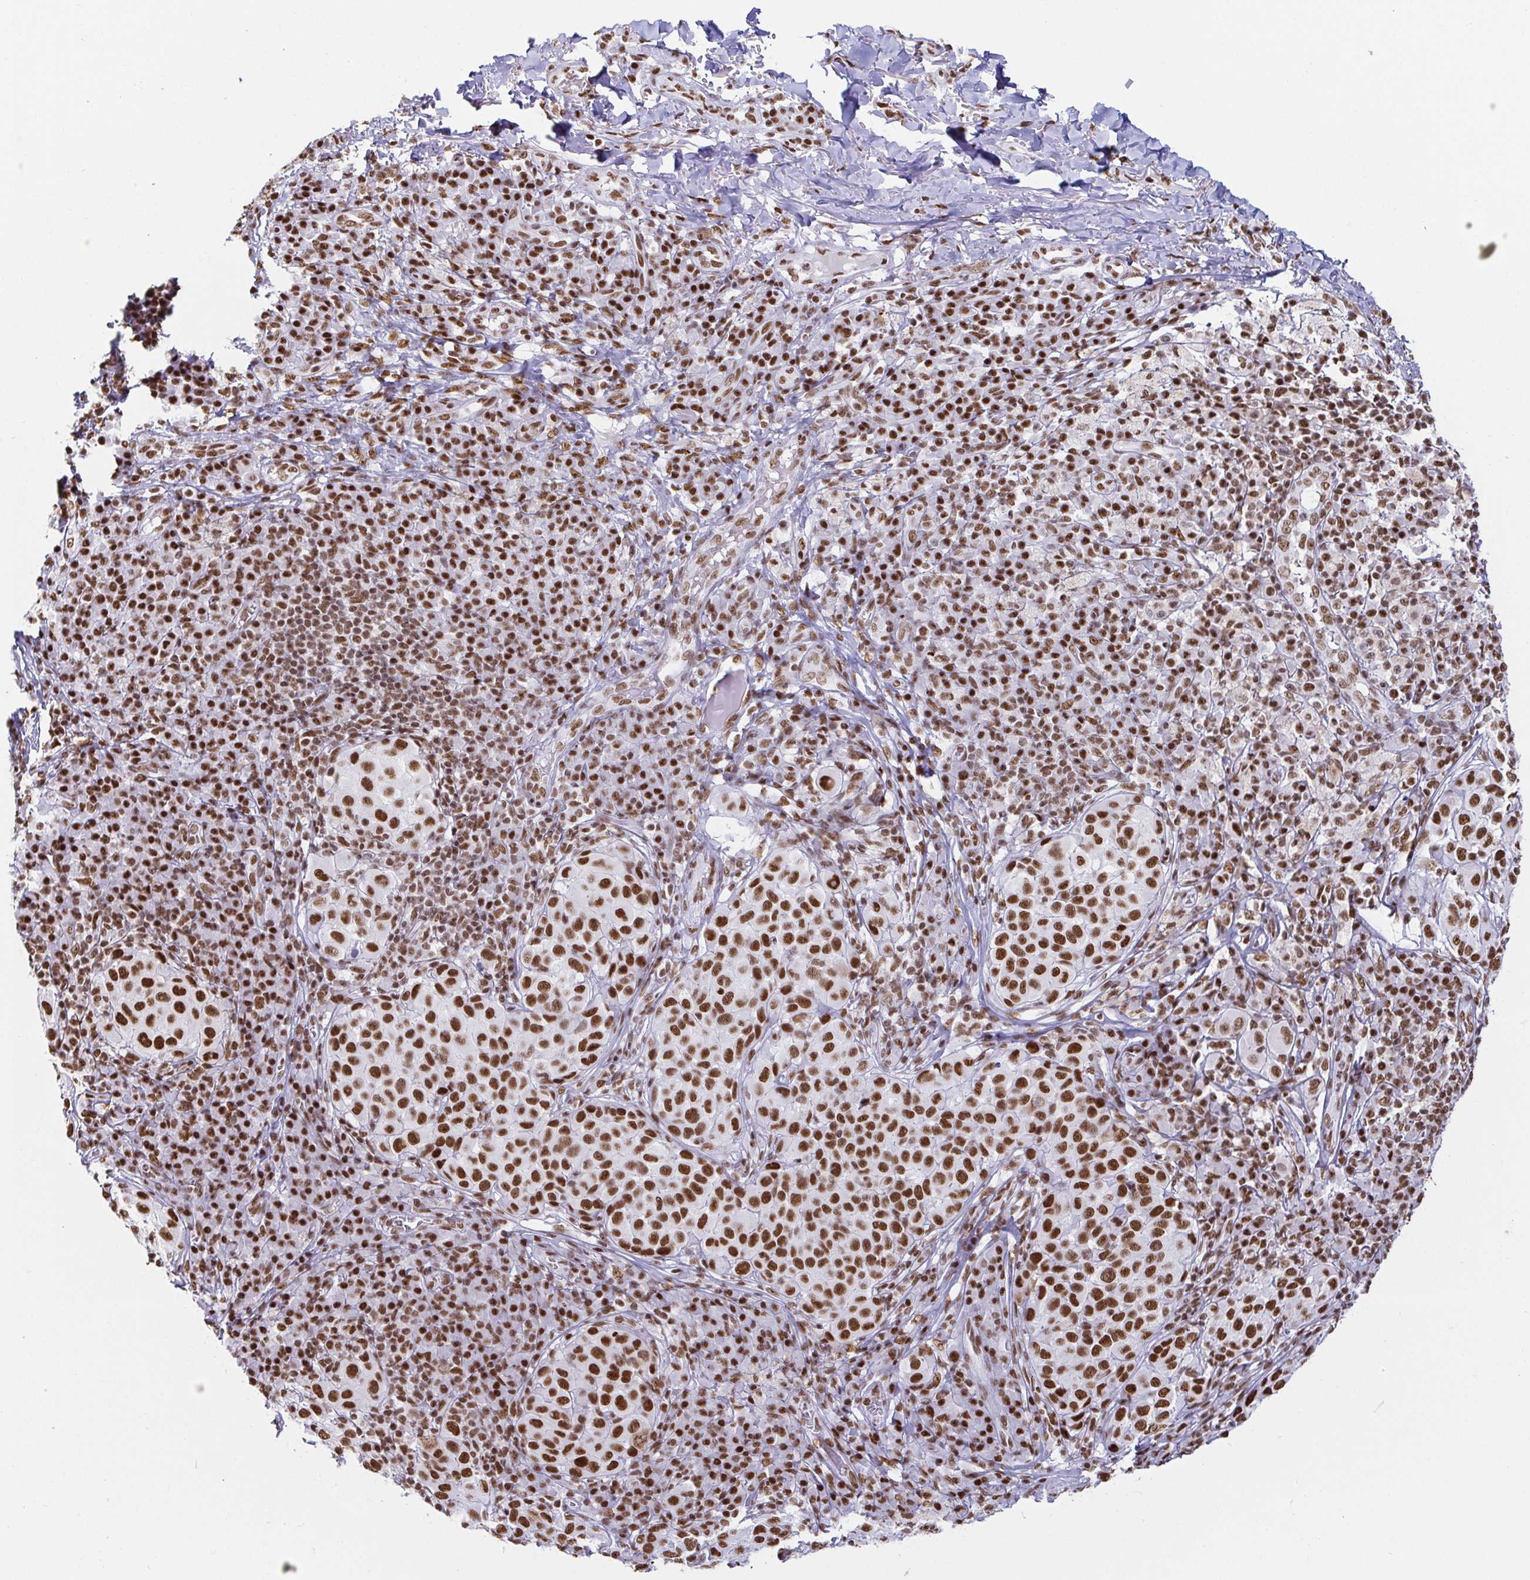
{"staining": {"intensity": "strong", "quantity": ">75%", "location": "nuclear"}, "tissue": "melanoma", "cell_type": "Tumor cells", "image_type": "cancer", "snomed": [{"axis": "morphology", "description": "Malignant melanoma, NOS"}, {"axis": "topography", "description": "Skin"}], "caption": "Protein staining displays strong nuclear positivity in approximately >75% of tumor cells in melanoma. The protein is stained brown, and the nuclei are stained in blue (DAB IHC with brightfield microscopy, high magnification).", "gene": "EWSR1", "patient": {"sex": "male", "age": 38}}